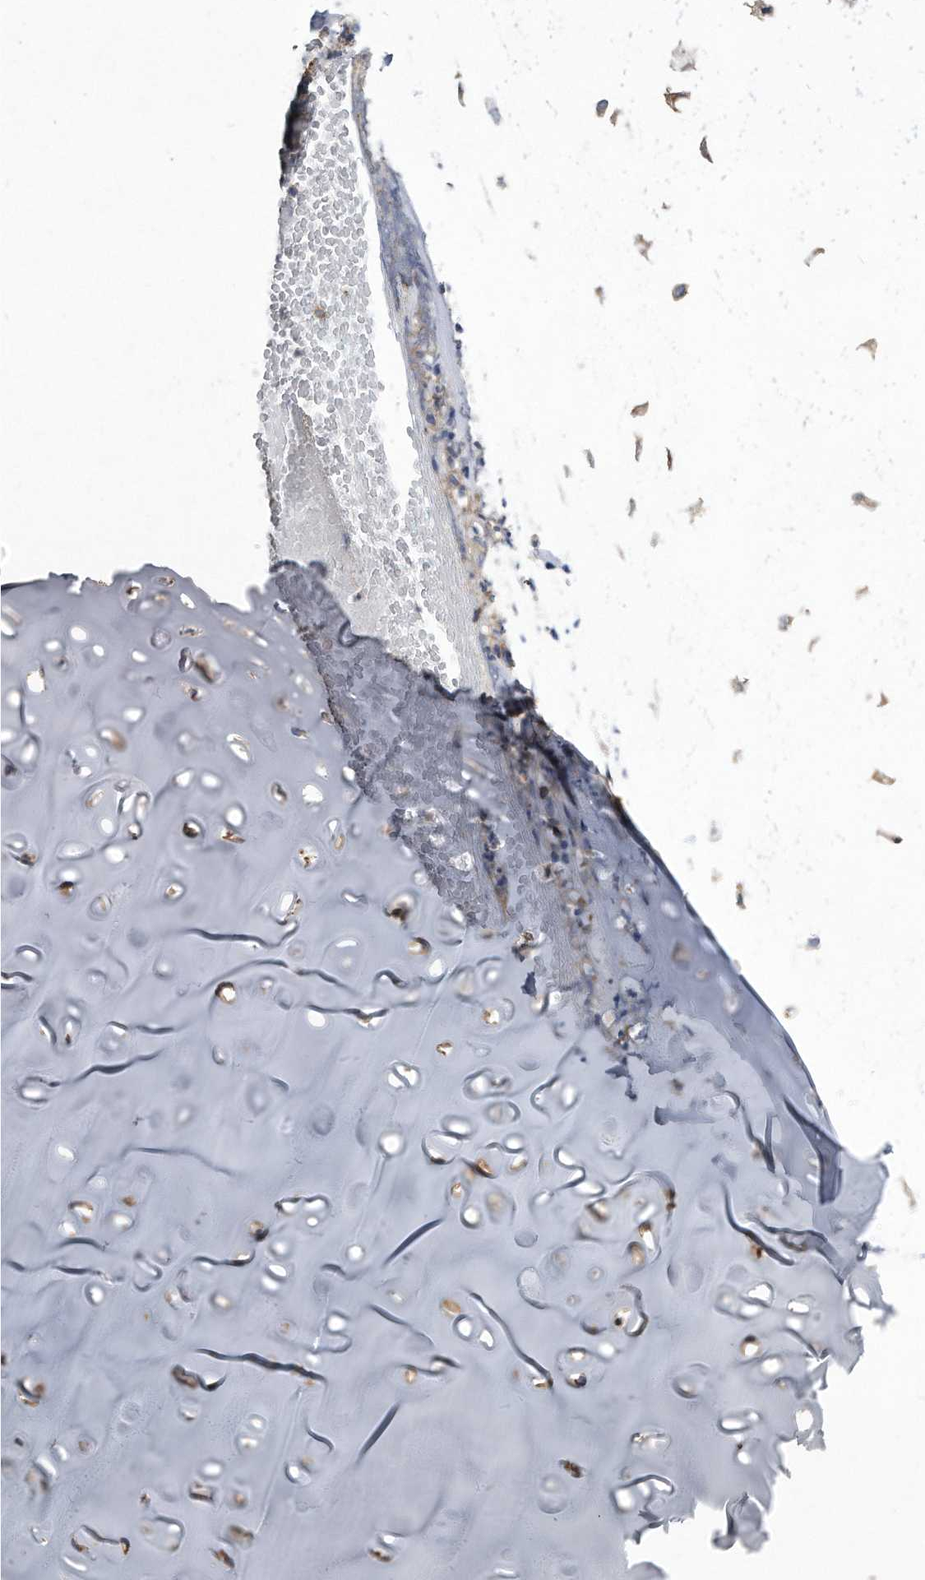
{"staining": {"intensity": "moderate", "quantity": "<25%", "location": "cytoplasmic/membranous"}, "tissue": "adipose tissue", "cell_type": "Adipocytes", "image_type": "normal", "snomed": [{"axis": "morphology", "description": "Normal tissue, NOS"}, {"axis": "morphology", "description": "Basal cell carcinoma"}, {"axis": "topography", "description": "Cartilage tissue"}, {"axis": "topography", "description": "Nasopharynx"}, {"axis": "topography", "description": "Oral tissue"}], "caption": "Brown immunohistochemical staining in unremarkable adipose tissue reveals moderate cytoplasmic/membranous expression in about <25% of adipocytes. The protein is shown in brown color, while the nuclei are stained blue.", "gene": "ATG5", "patient": {"sex": "female", "age": 77}}